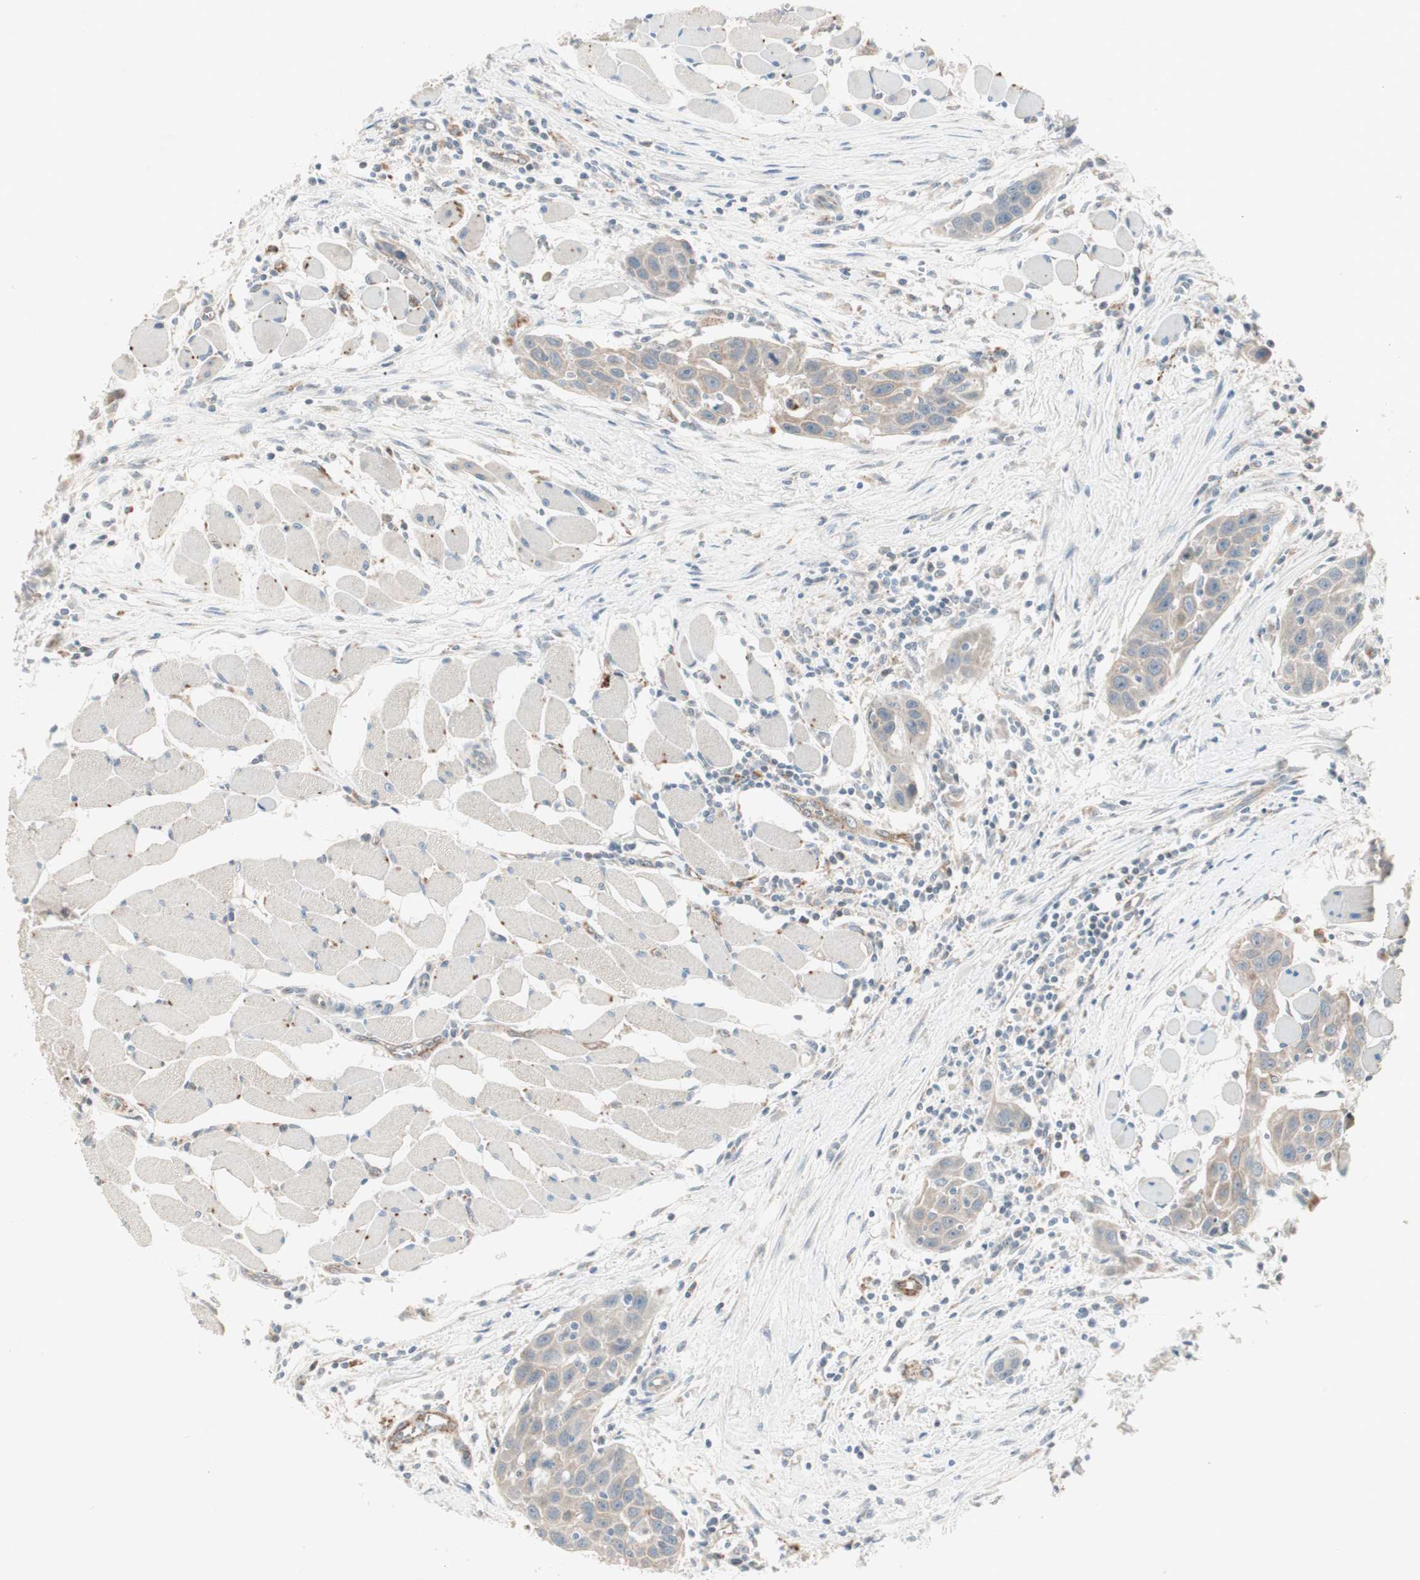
{"staining": {"intensity": "weak", "quantity": "25%-75%", "location": "cytoplasmic/membranous"}, "tissue": "head and neck cancer", "cell_type": "Tumor cells", "image_type": "cancer", "snomed": [{"axis": "morphology", "description": "Squamous cell carcinoma, NOS"}, {"axis": "topography", "description": "Oral tissue"}, {"axis": "topography", "description": "Head-Neck"}], "caption": "Weak cytoplasmic/membranous expression is seen in about 25%-75% of tumor cells in head and neck cancer (squamous cell carcinoma).", "gene": "FGFR4", "patient": {"sex": "female", "age": 50}}